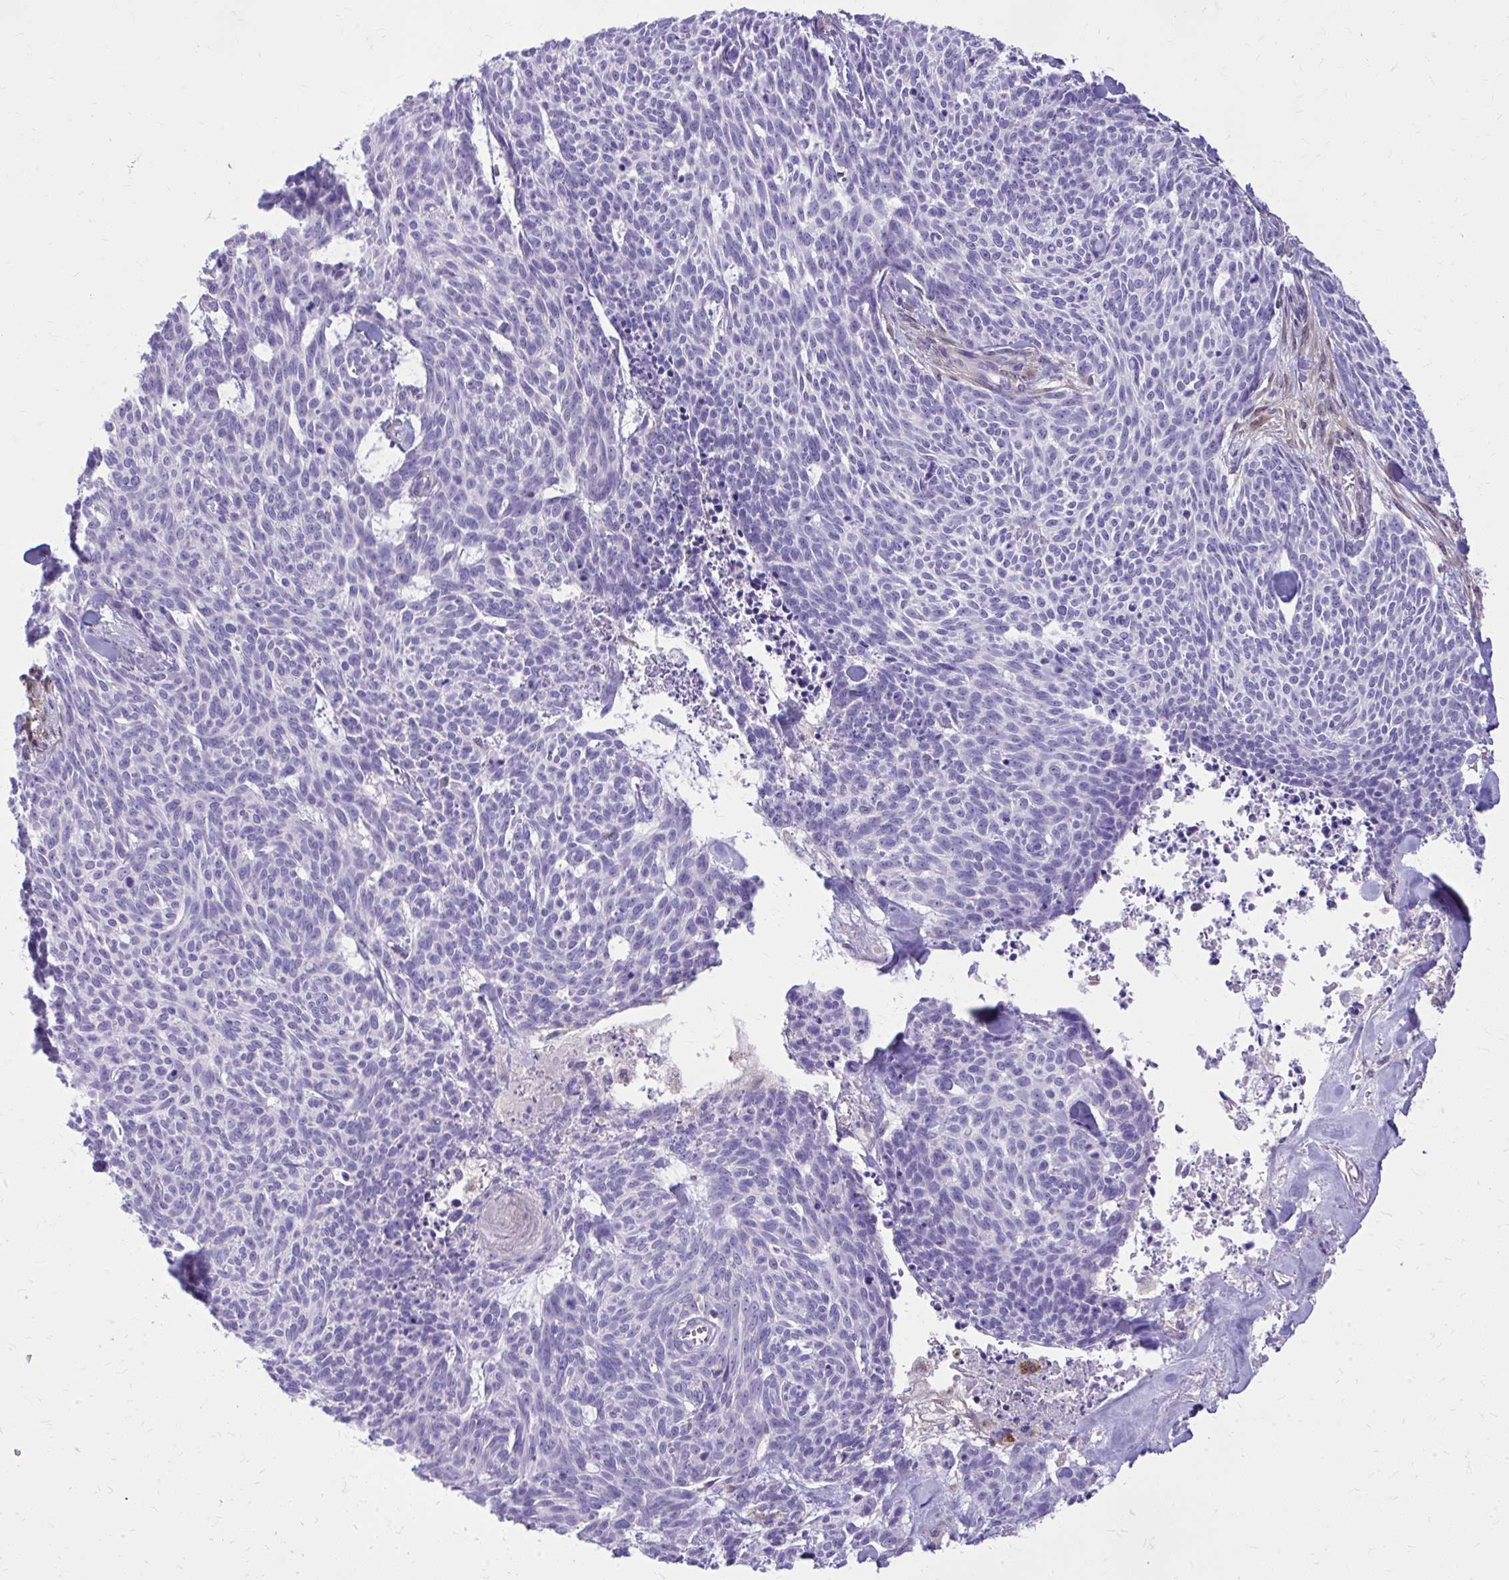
{"staining": {"intensity": "negative", "quantity": "none", "location": "none"}, "tissue": "skin cancer", "cell_type": "Tumor cells", "image_type": "cancer", "snomed": [{"axis": "morphology", "description": "Basal cell carcinoma"}, {"axis": "topography", "description": "Skin"}], "caption": "This is an immunohistochemistry (IHC) image of human skin cancer (basal cell carcinoma). There is no staining in tumor cells.", "gene": "NNMT", "patient": {"sex": "female", "age": 93}}